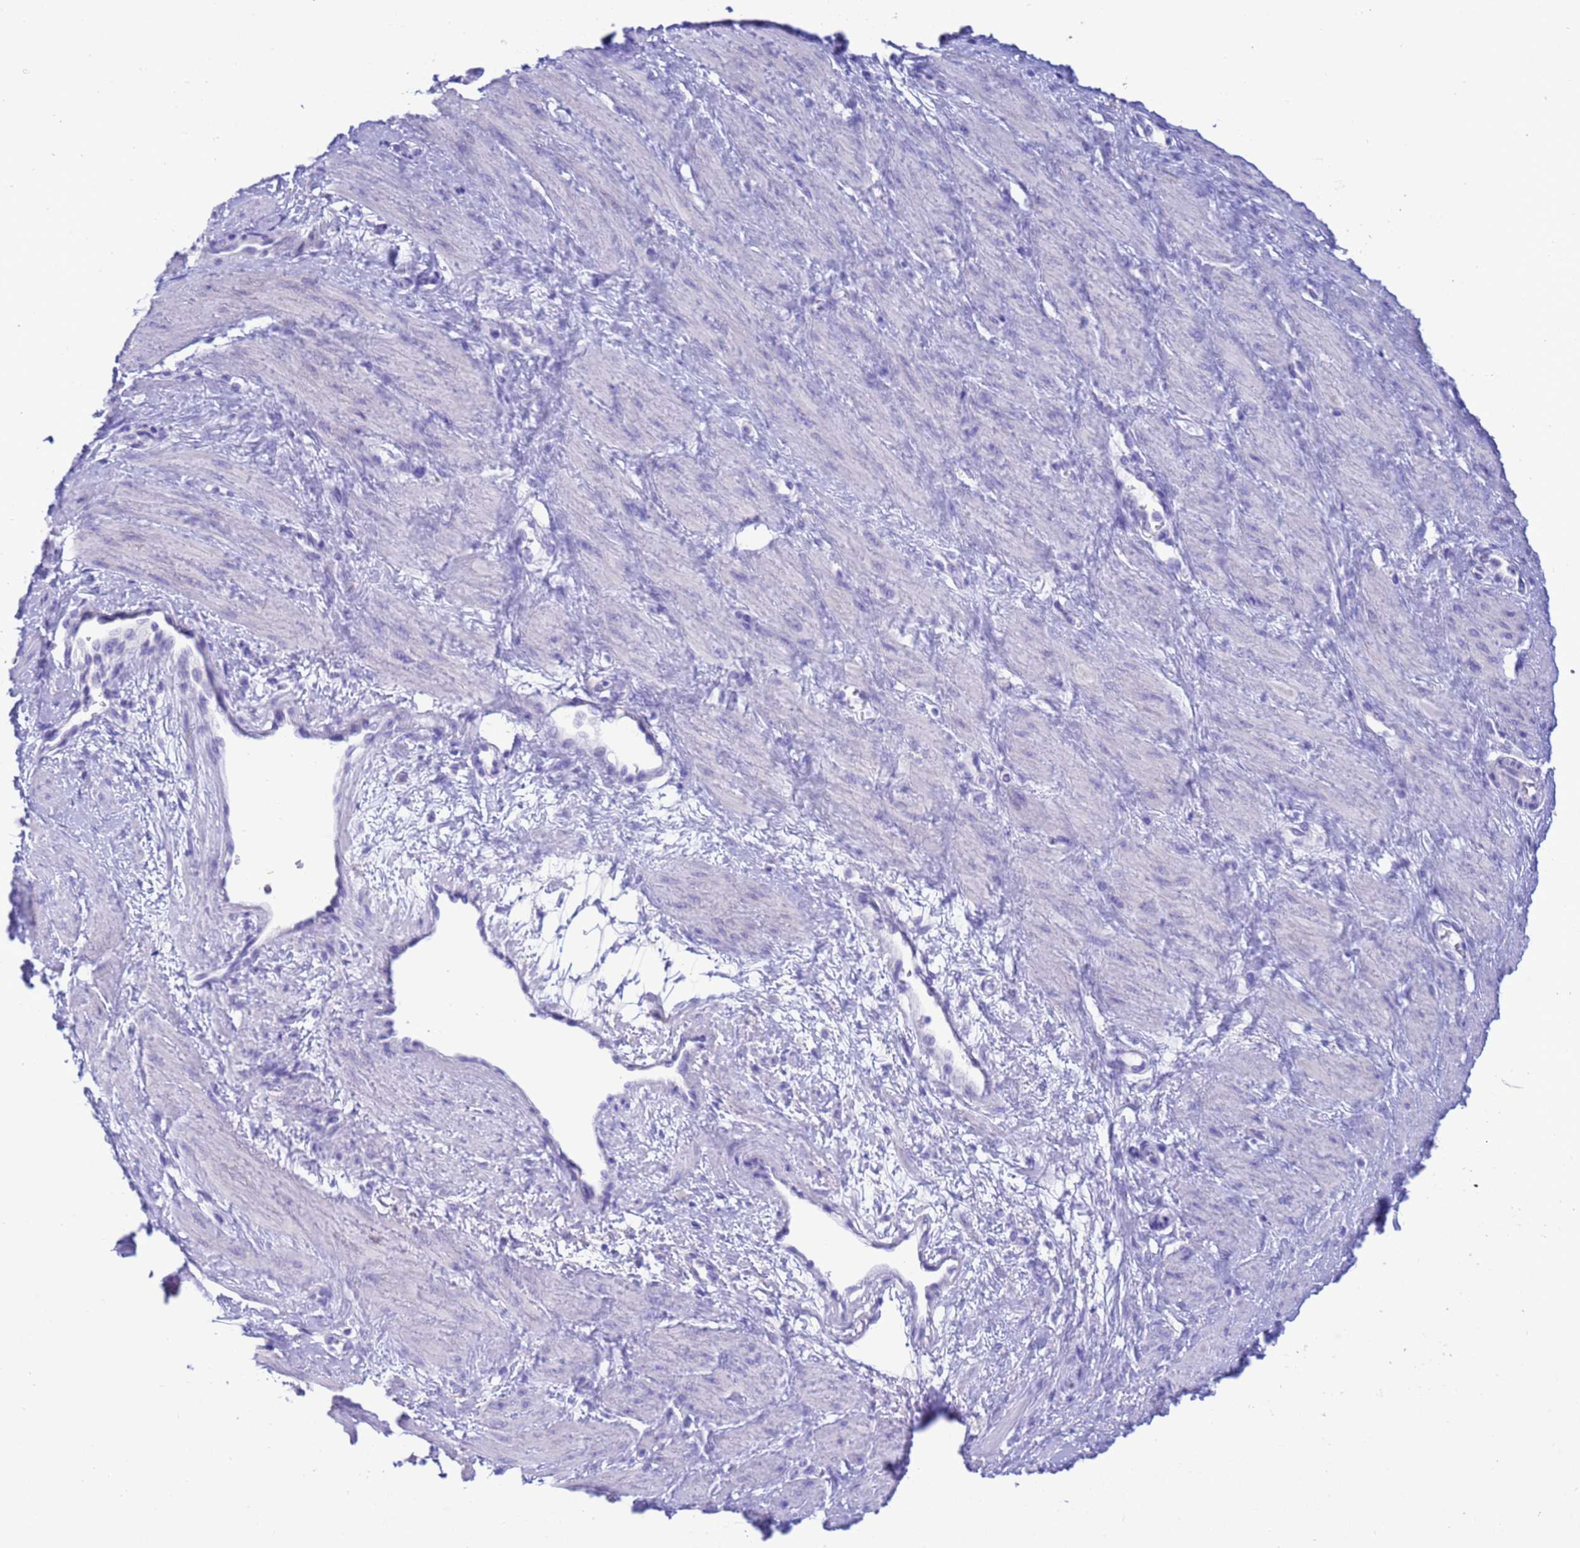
{"staining": {"intensity": "negative", "quantity": "none", "location": "none"}, "tissue": "smooth muscle", "cell_type": "Smooth muscle cells", "image_type": "normal", "snomed": [{"axis": "morphology", "description": "Normal tissue, NOS"}, {"axis": "topography", "description": "Smooth muscle"}, {"axis": "topography", "description": "Uterus"}], "caption": "Smooth muscle cells show no significant protein expression in benign smooth muscle. The staining is performed using DAB (3,3'-diaminobenzidine) brown chromogen with nuclei counter-stained in using hematoxylin.", "gene": "GSTM1", "patient": {"sex": "female", "age": 39}}